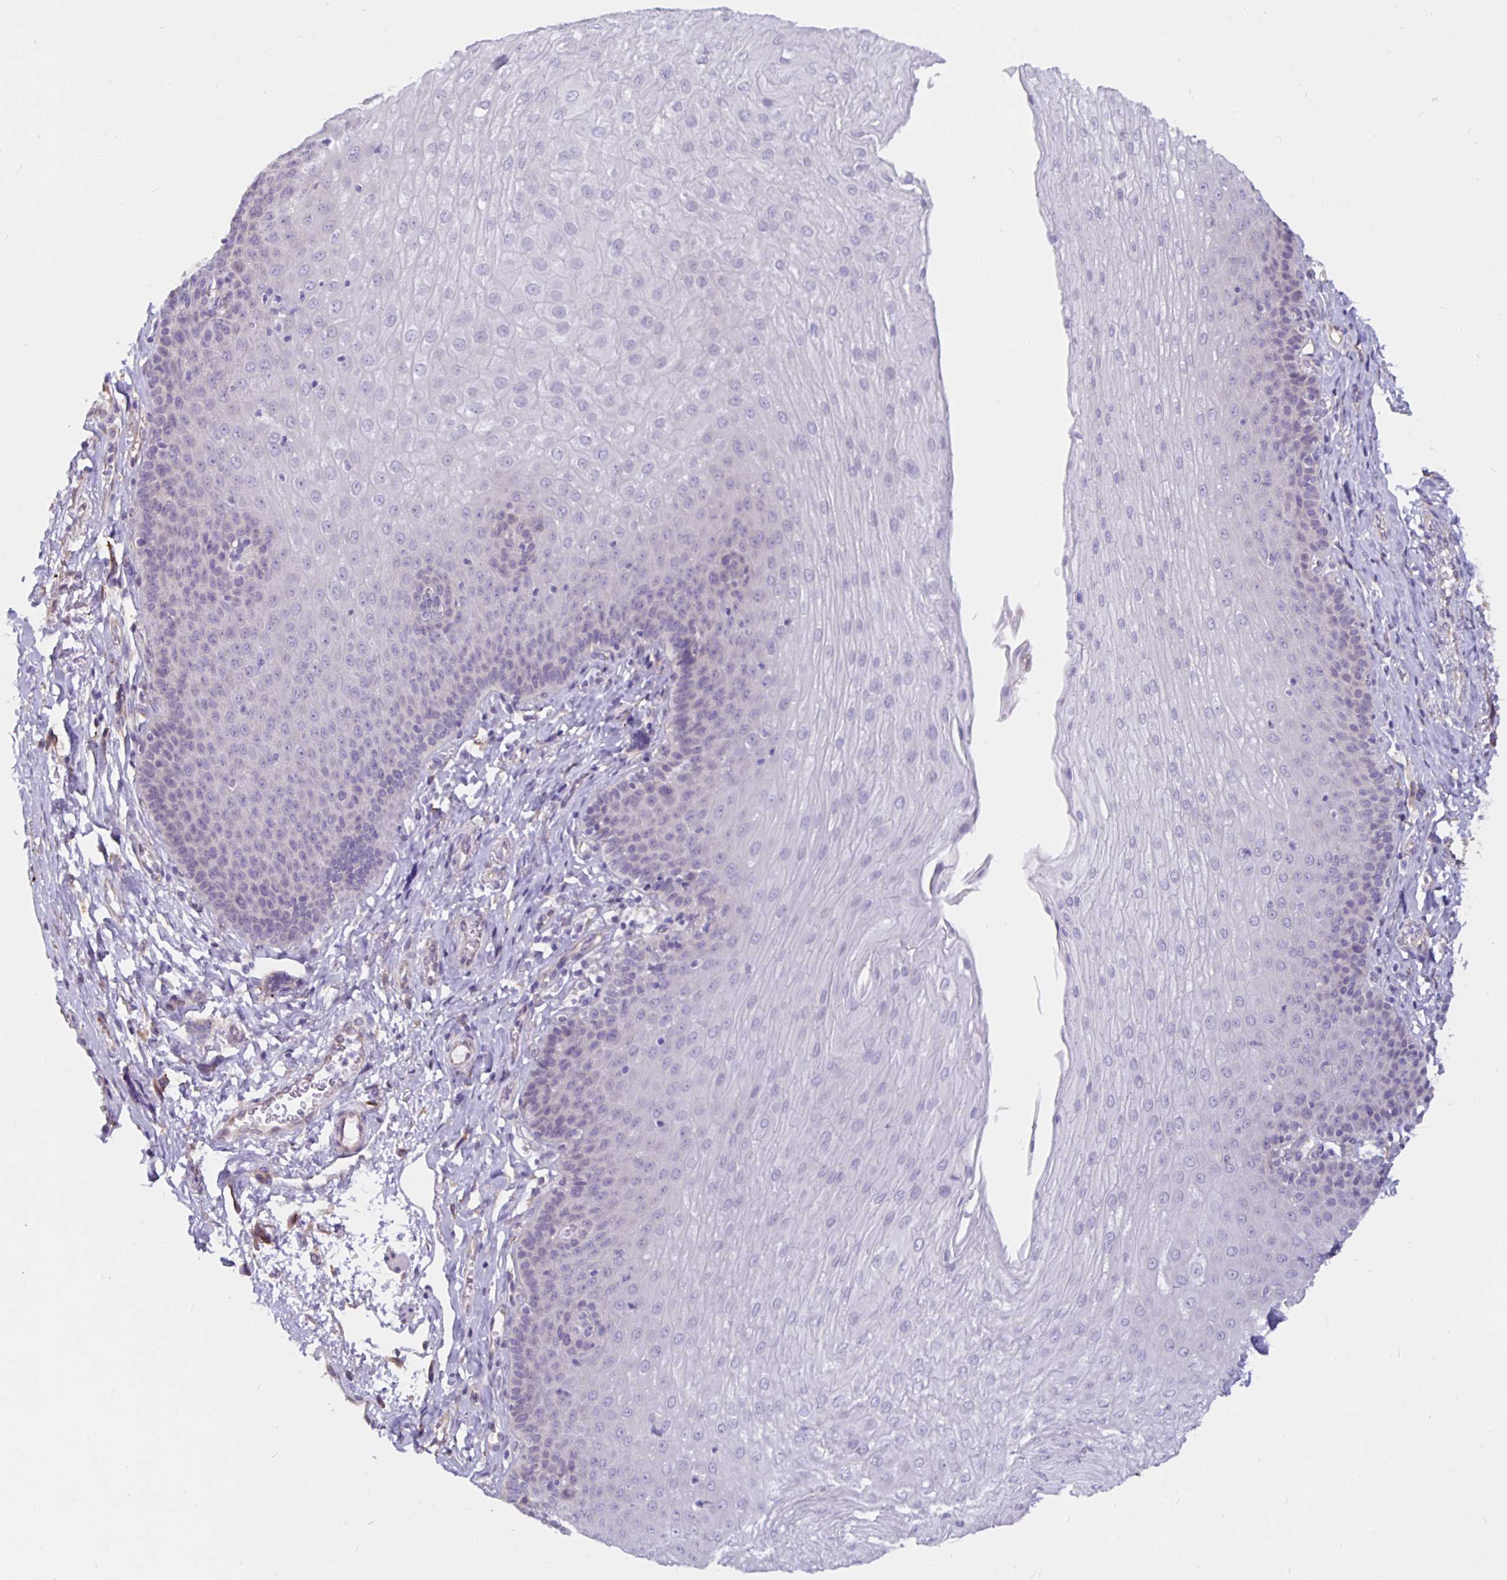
{"staining": {"intensity": "negative", "quantity": "none", "location": "none"}, "tissue": "esophagus", "cell_type": "Squamous epithelial cells", "image_type": "normal", "snomed": [{"axis": "morphology", "description": "Normal tissue, NOS"}, {"axis": "topography", "description": "Esophagus"}], "caption": "IHC histopathology image of normal esophagus: human esophagus stained with DAB (3,3'-diaminobenzidine) displays no significant protein positivity in squamous epithelial cells. Nuclei are stained in blue.", "gene": "DNAI2", "patient": {"sex": "female", "age": 81}}